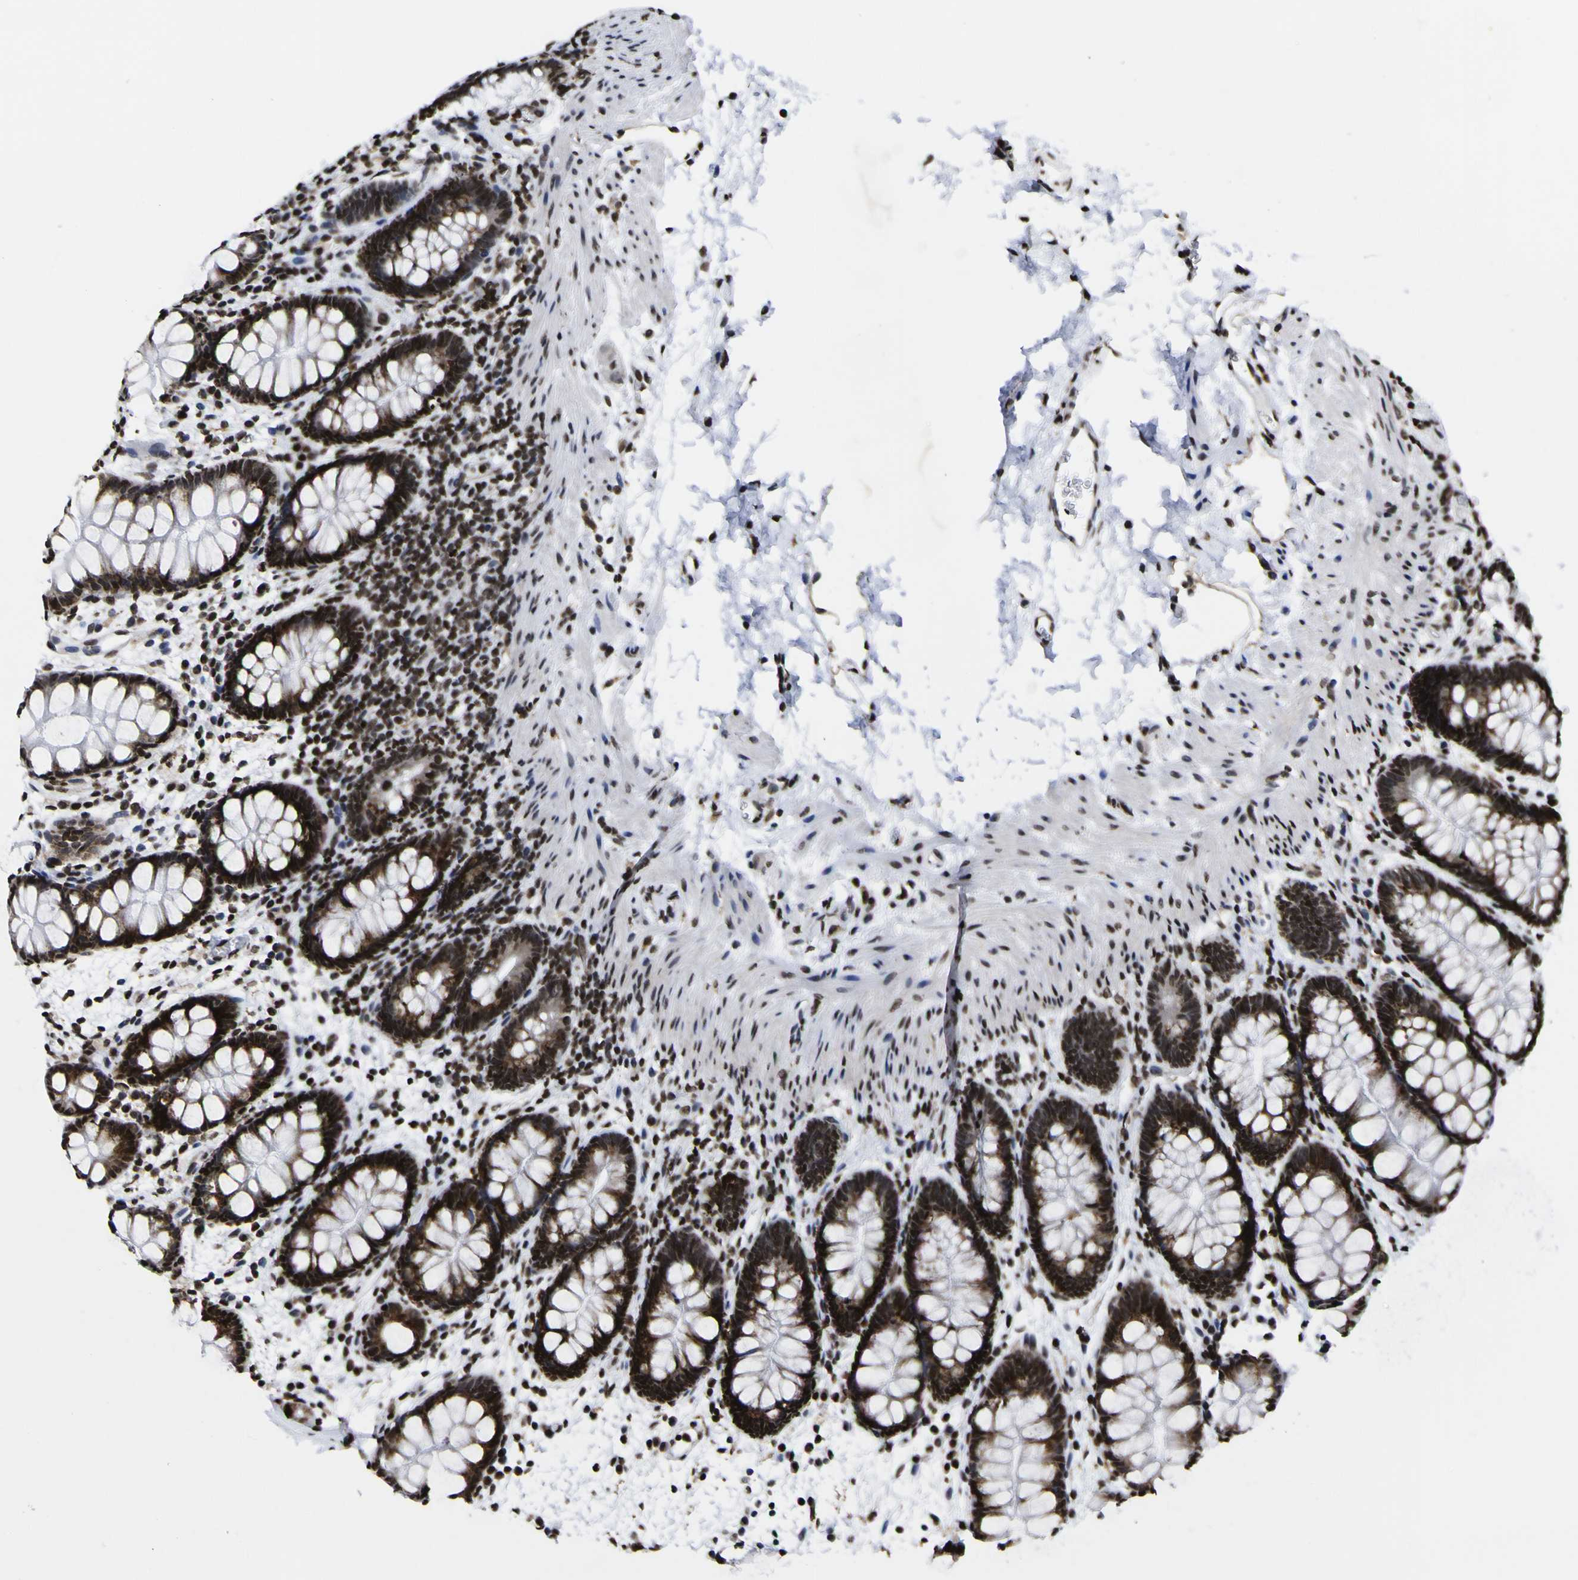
{"staining": {"intensity": "strong", "quantity": ">75%", "location": "nuclear"}, "tissue": "rectum", "cell_type": "Glandular cells", "image_type": "normal", "snomed": [{"axis": "morphology", "description": "Normal tissue, NOS"}, {"axis": "topography", "description": "Rectum"}], "caption": "Brown immunohistochemical staining in normal rectum displays strong nuclear positivity in about >75% of glandular cells. The staining is performed using DAB brown chromogen to label protein expression. The nuclei are counter-stained blue using hematoxylin.", "gene": "PIAS1", "patient": {"sex": "female", "age": 24}}